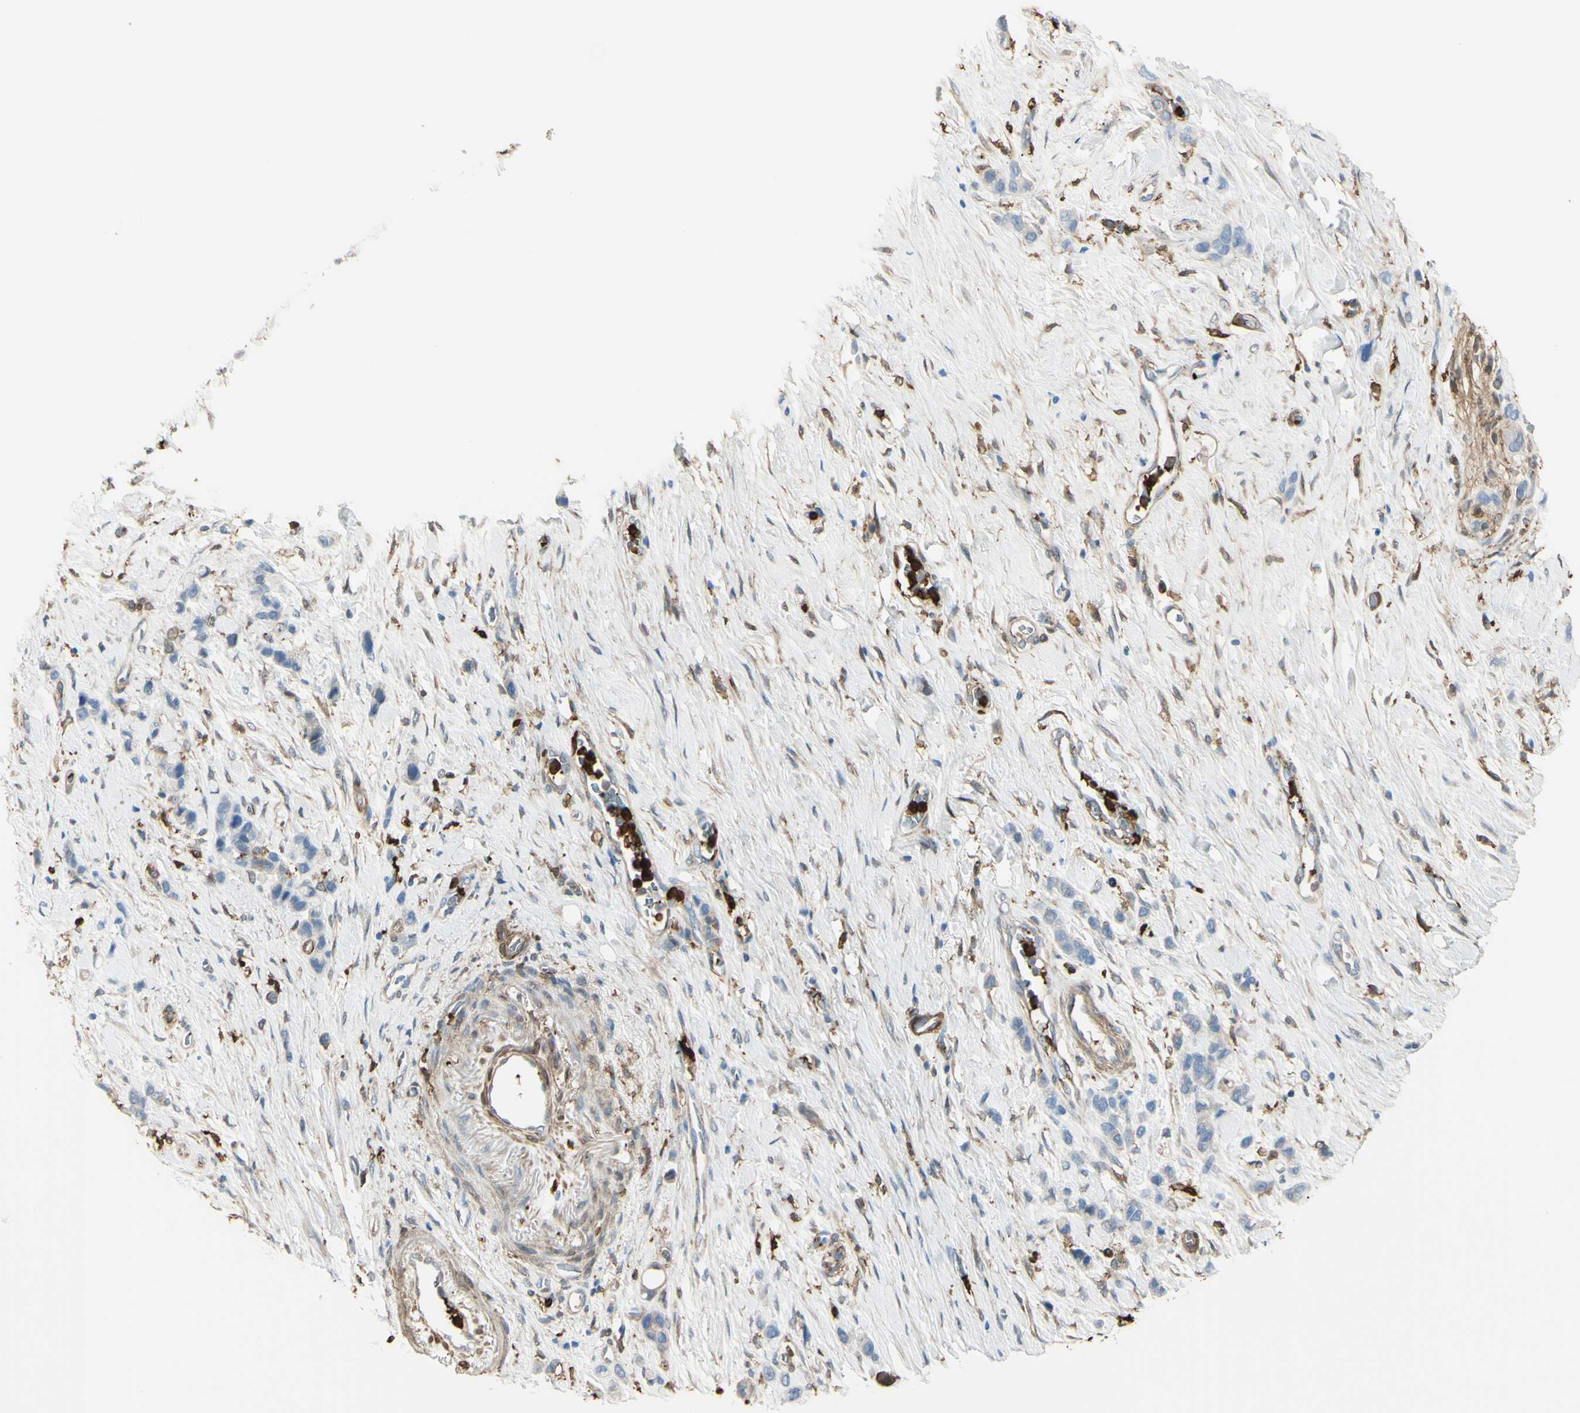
{"staining": {"intensity": "negative", "quantity": "none", "location": "none"}, "tissue": "stomach cancer", "cell_type": "Tumor cells", "image_type": "cancer", "snomed": [{"axis": "morphology", "description": "Normal tissue, NOS"}, {"axis": "morphology", "description": "Adenocarcinoma, NOS"}, {"axis": "morphology", "description": "Adenocarcinoma, High grade"}, {"axis": "topography", "description": "Stomach, upper"}, {"axis": "topography", "description": "Stomach"}], "caption": "Immunohistochemistry (IHC) of human adenocarcinoma (stomach) demonstrates no positivity in tumor cells.", "gene": "GSN", "patient": {"sex": "female", "age": 65}}